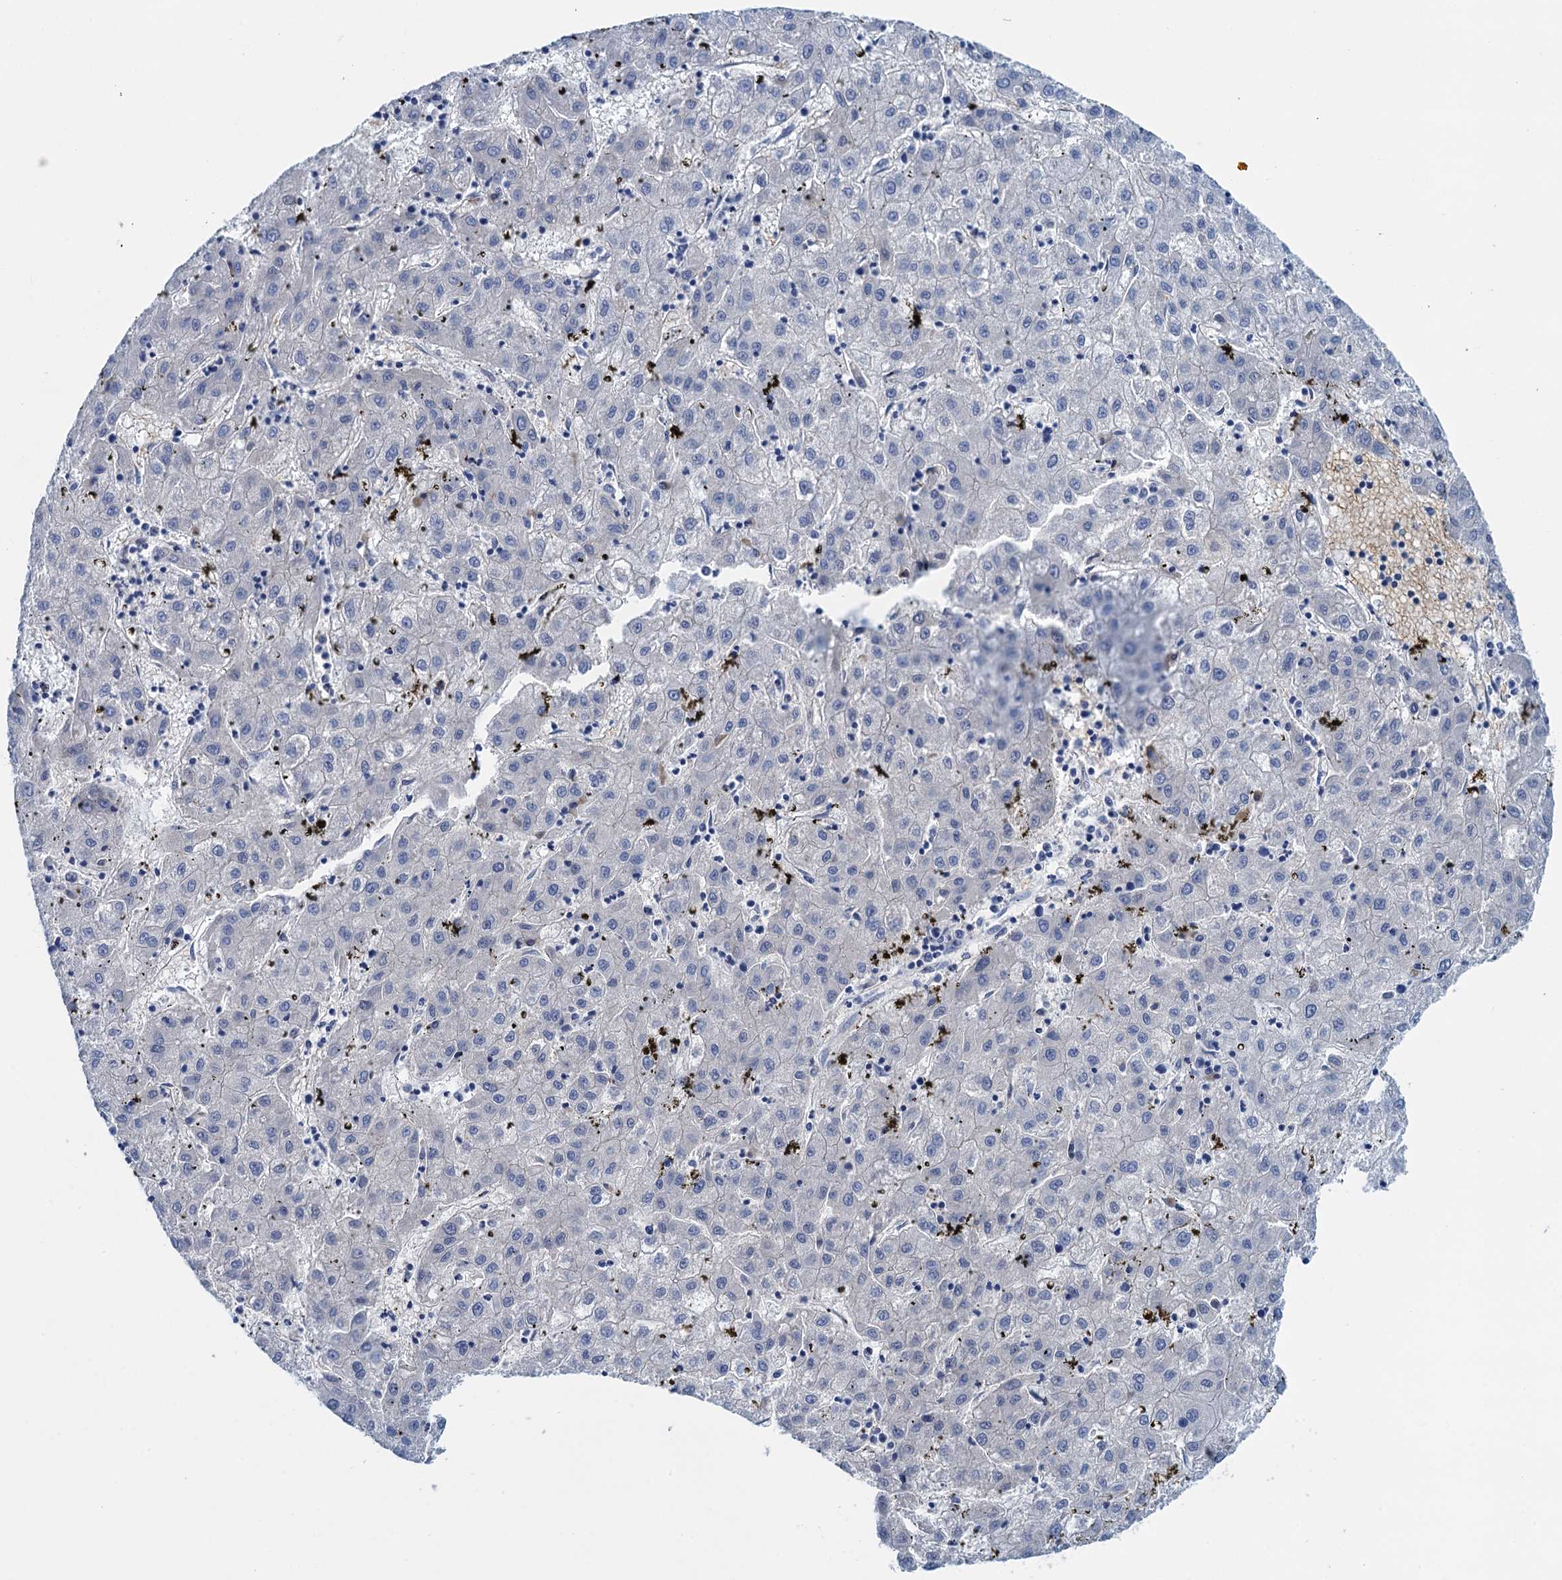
{"staining": {"intensity": "negative", "quantity": "none", "location": "none"}, "tissue": "liver cancer", "cell_type": "Tumor cells", "image_type": "cancer", "snomed": [{"axis": "morphology", "description": "Carcinoma, Hepatocellular, NOS"}, {"axis": "topography", "description": "Liver"}], "caption": "Micrograph shows no protein expression in tumor cells of liver cancer (hepatocellular carcinoma) tissue.", "gene": "MYADML2", "patient": {"sex": "male", "age": 72}}